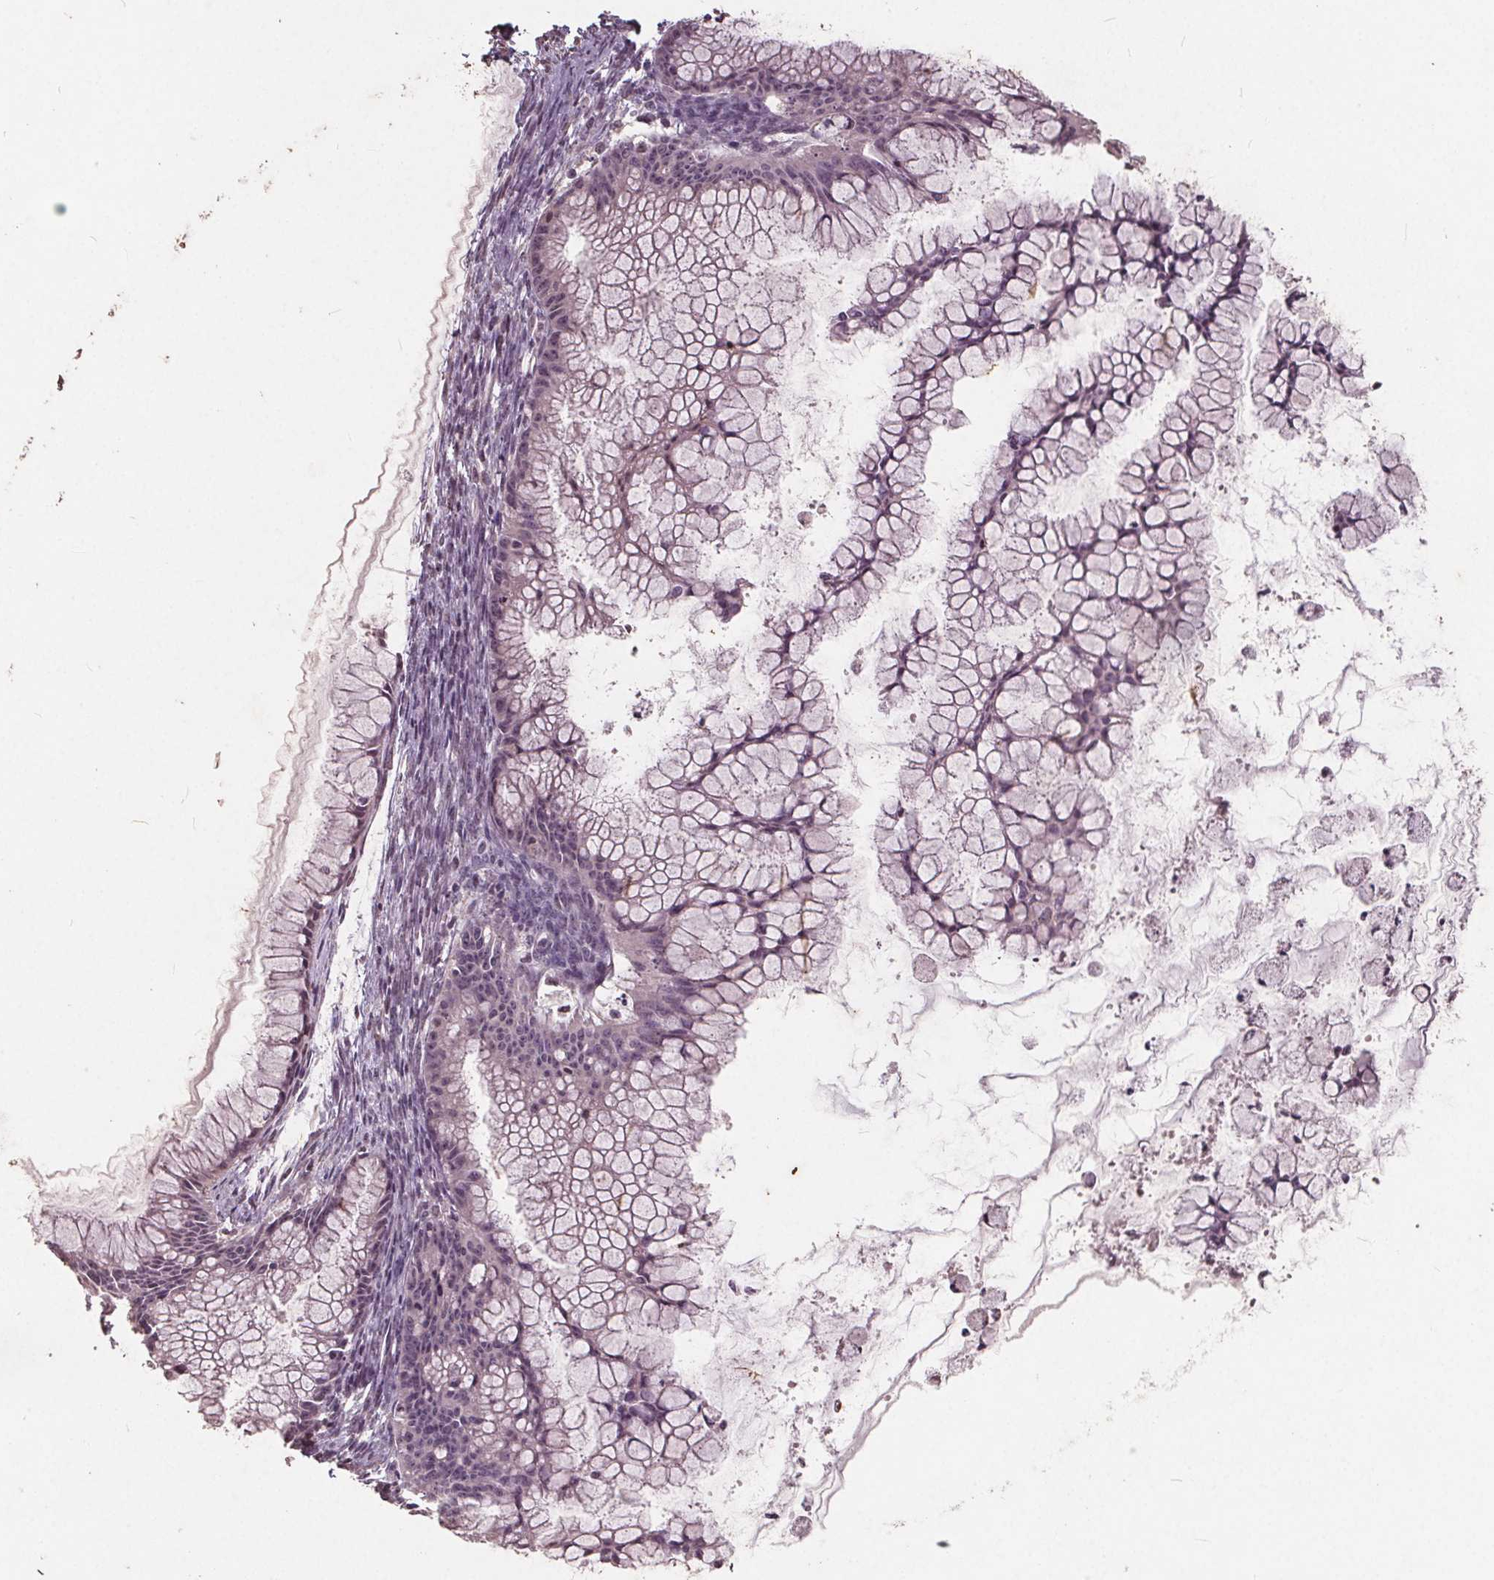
{"staining": {"intensity": "weak", "quantity": "<25%", "location": "nuclear"}, "tissue": "ovarian cancer", "cell_type": "Tumor cells", "image_type": "cancer", "snomed": [{"axis": "morphology", "description": "Cystadenocarcinoma, mucinous, NOS"}, {"axis": "topography", "description": "Ovary"}], "caption": "Ovarian mucinous cystadenocarcinoma was stained to show a protein in brown. There is no significant staining in tumor cells.", "gene": "DNMT3B", "patient": {"sex": "female", "age": 41}}